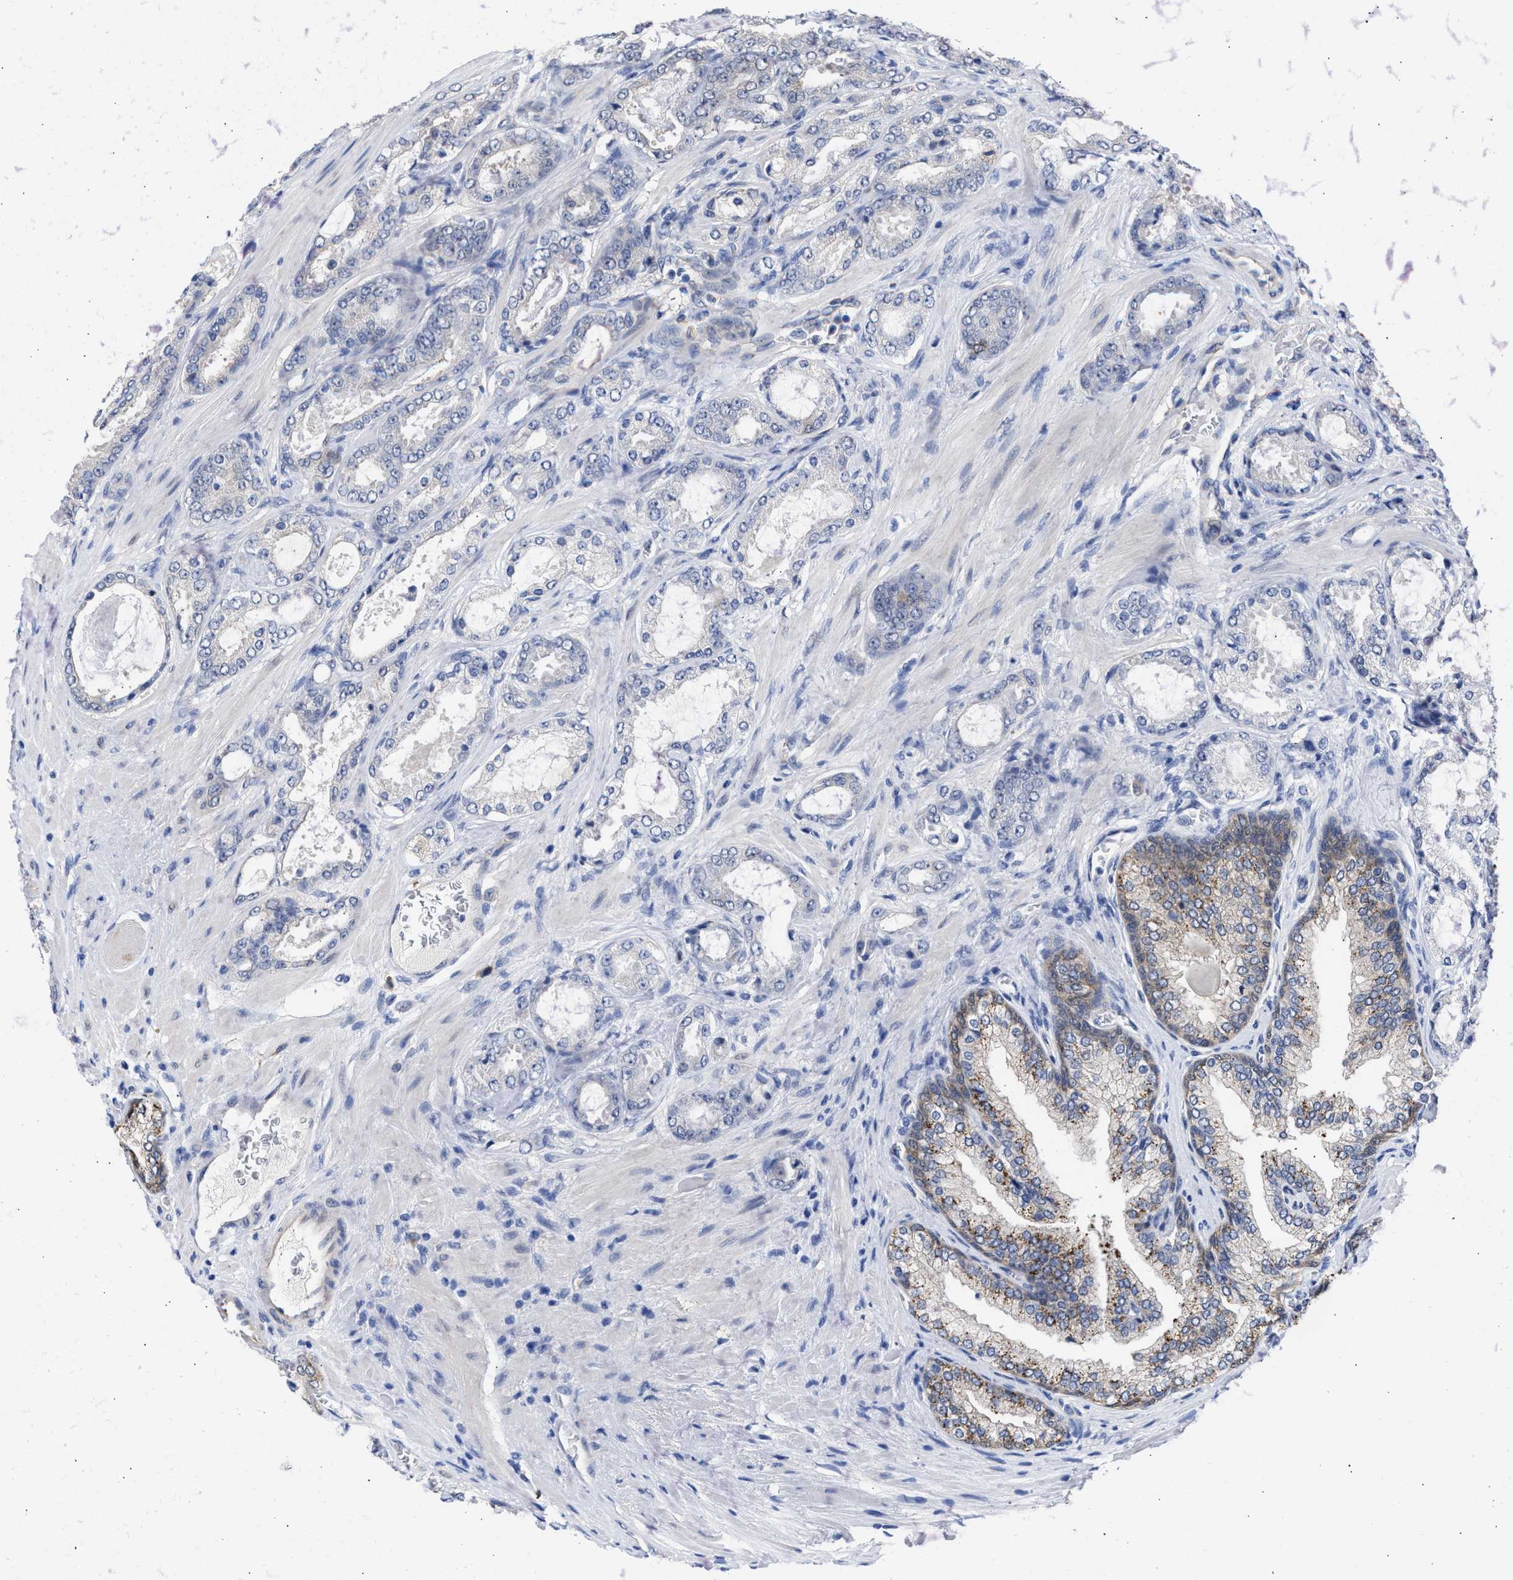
{"staining": {"intensity": "negative", "quantity": "none", "location": "none"}, "tissue": "prostate cancer", "cell_type": "Tumor cells", "image_type": "cancer", "snomed": [{"axis": "morphology", "description": "Adenocarcinoma, High grade"}, {"axis": "topography", "description": "Prostate"}], "caption": "A high-resolution photomicrograph shows immunohistochemistry (IHC) staining of prostate cancer (adenocarcinoma (high-grade)), which demonstrates no significant staining in tumor cells.", "gene": "THRA", "patient": {"sex": "male", "age": 65}}